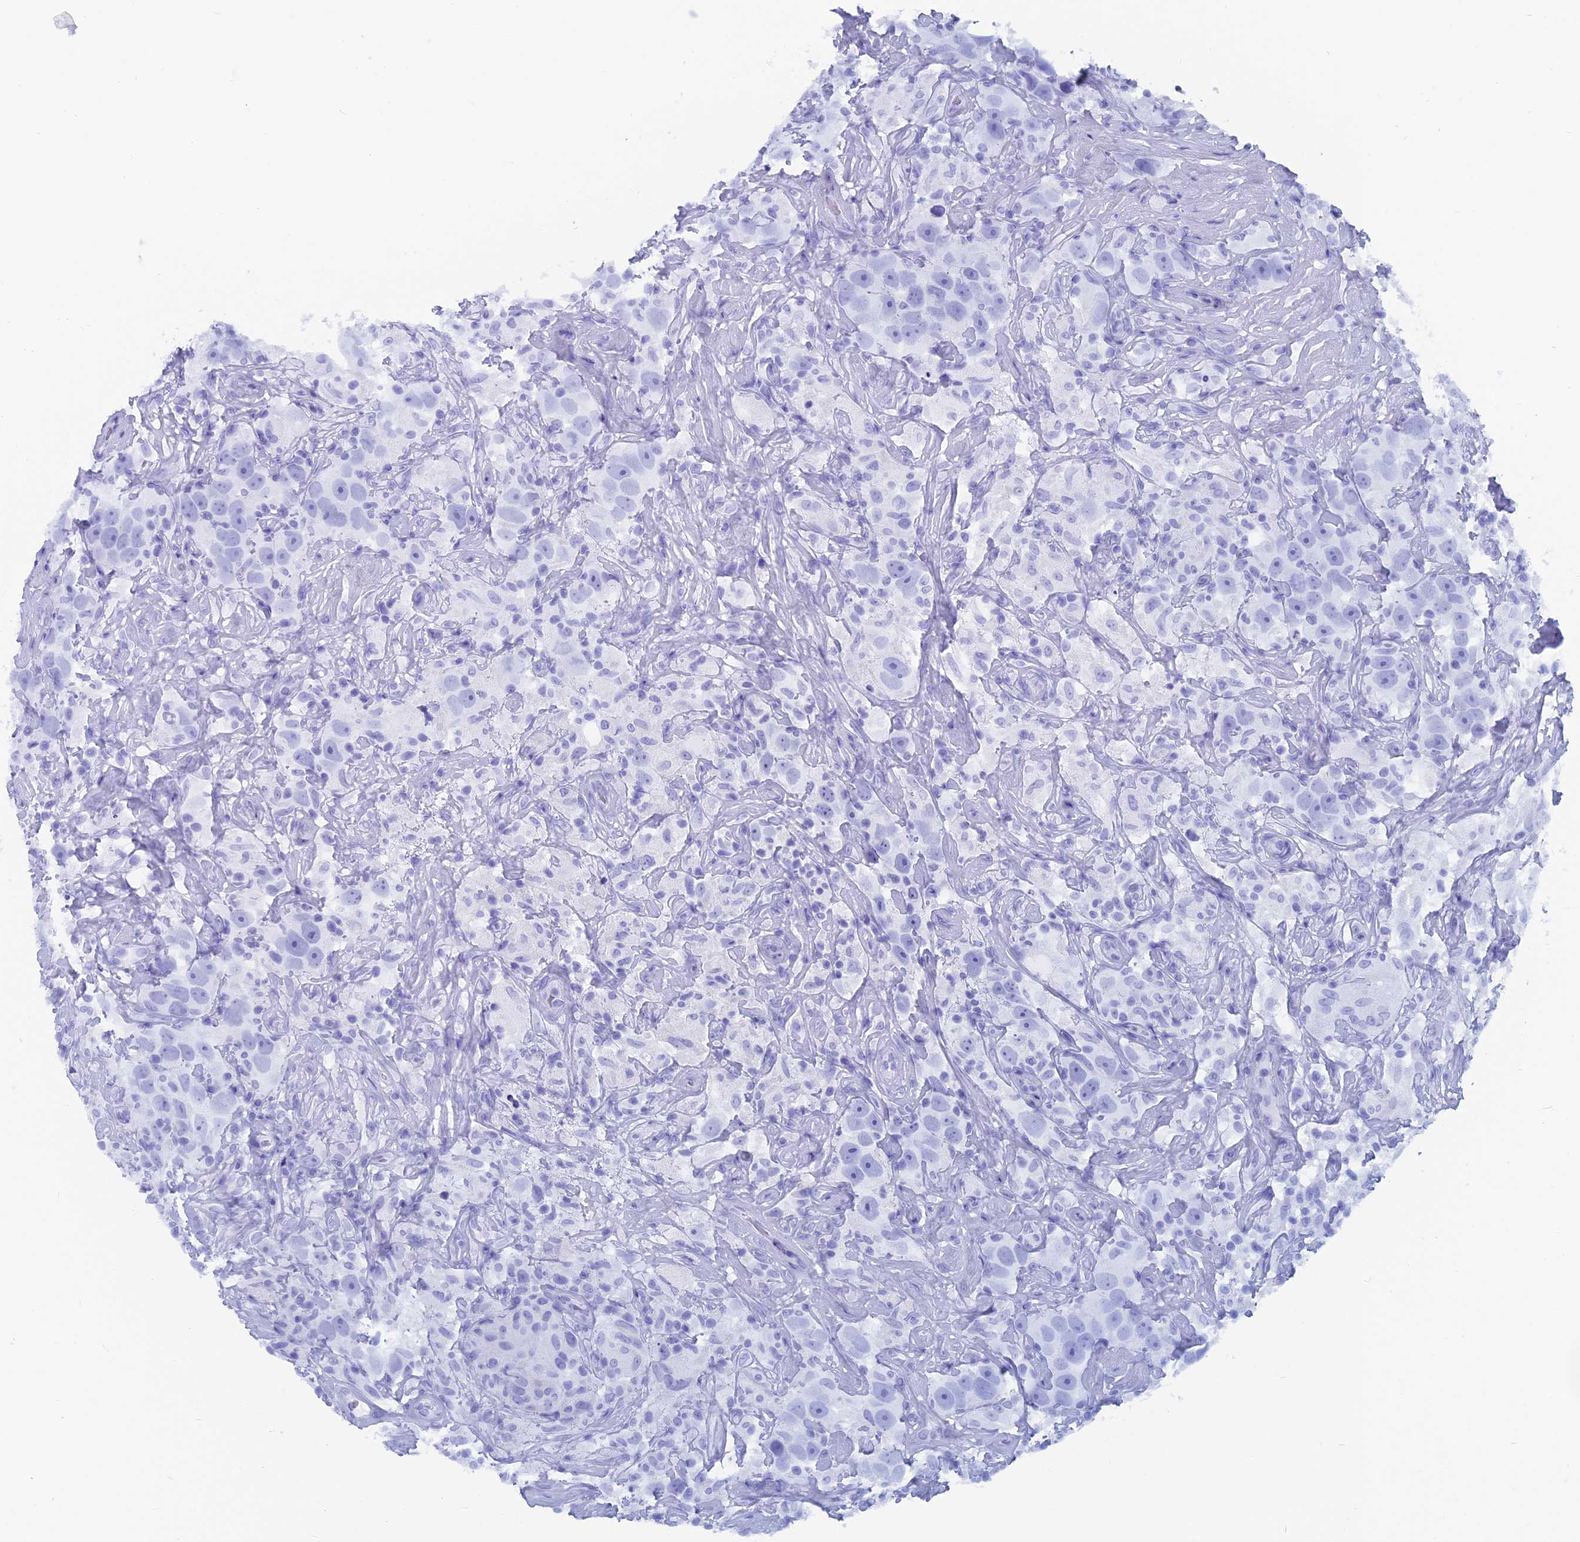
{"staining": {"intensity": "negative", "quantity": "none", "location": "none"}, "tissue": "testis cancer", "cell_type": "Tumor cells", "image_type": "cancer", "snomed": [{"axis": "morphology", "description": "Seminoma, NOS"}, {"axis": "topography", "description": "Testis"}], "caption": "Tumor cells show no significant expression in testis seminoma. The staining was performed using DAB (3,3'-diaminobenzidine) to visualize the protein expression in brown, while the nuclei were stained in blue with hematoxylin (Magnification: 20x).", "gene": "CAPS", "patient": {"sex": "male", "age": 49}}